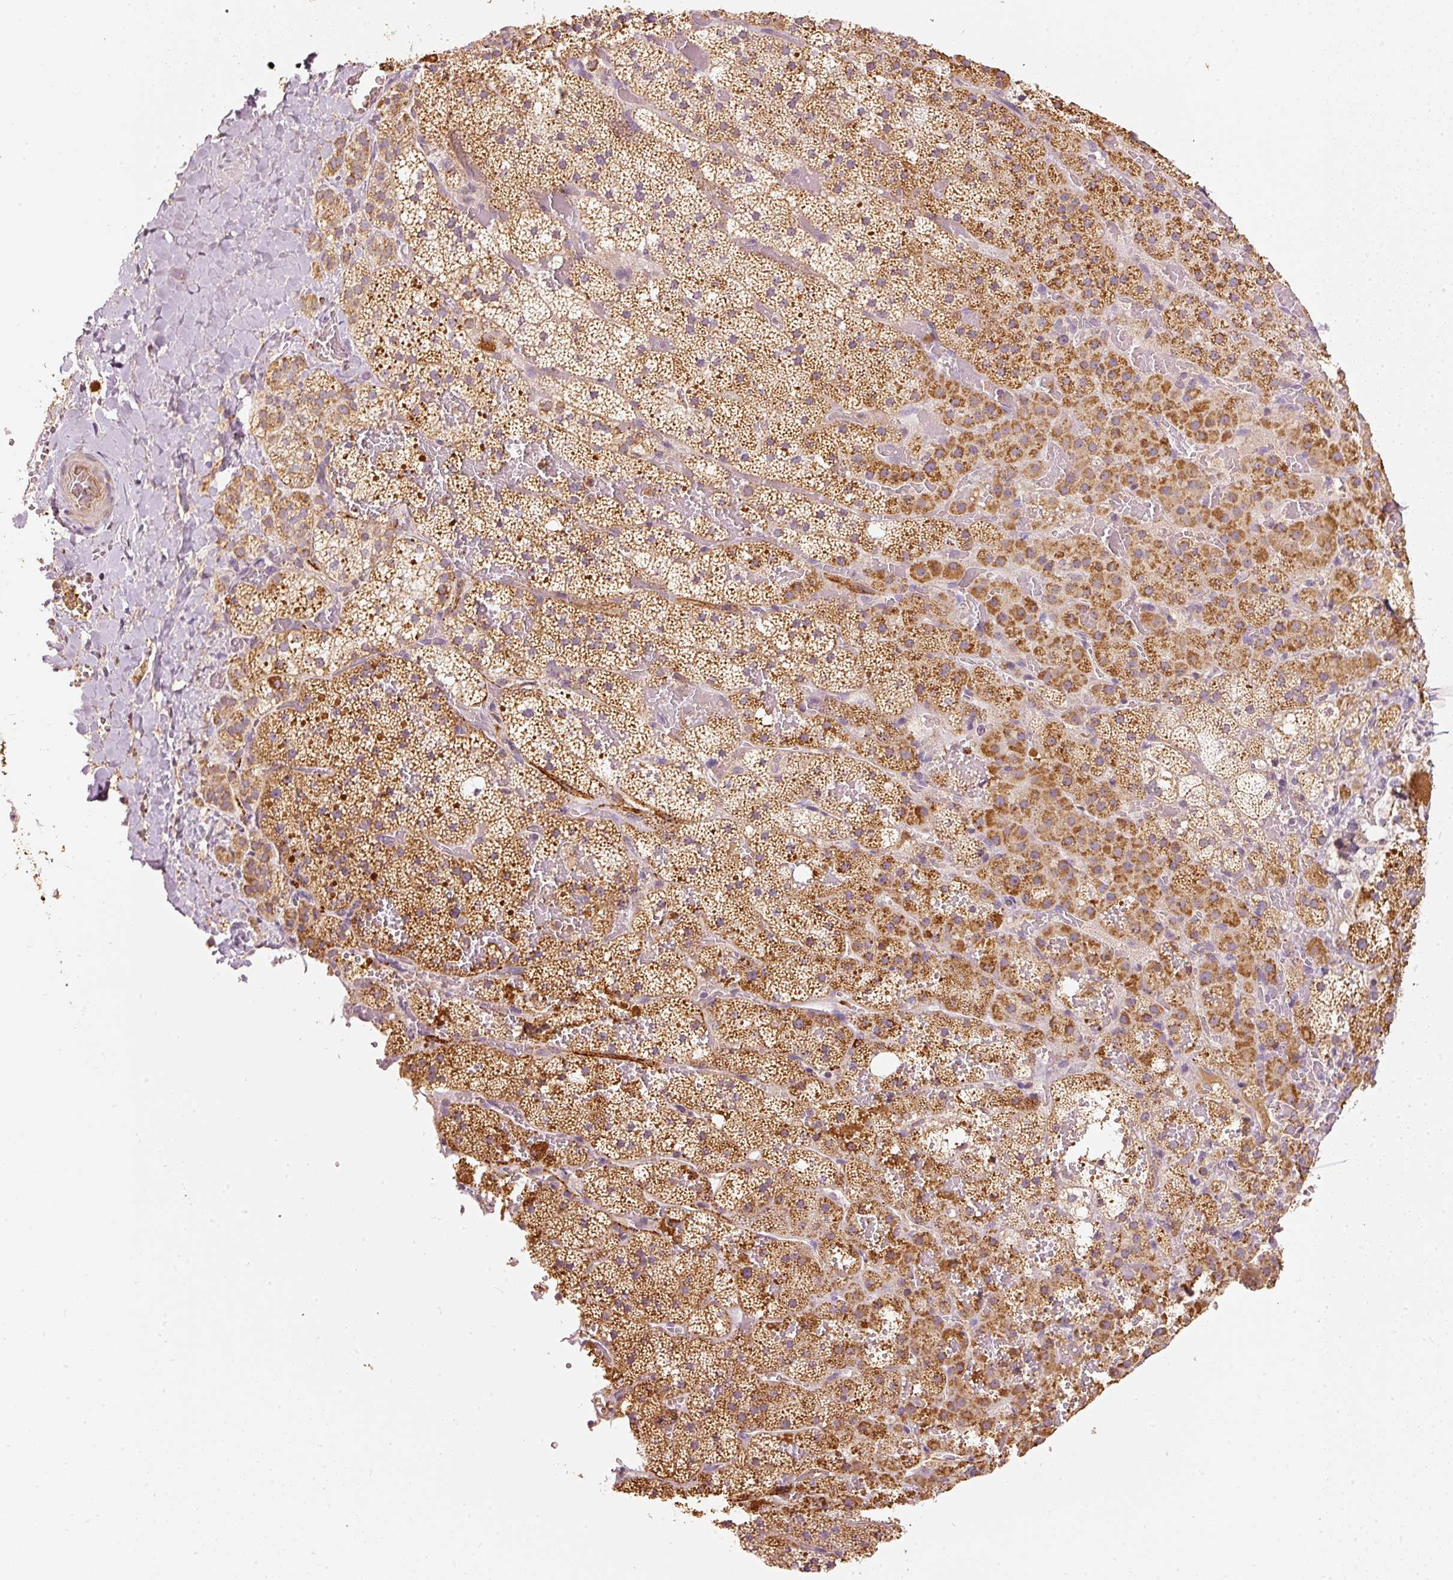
{"staining": {"intensity": "strong", "quantity": ">75%", "location": "cytoplasmic/membranous"}, "tissue": "adrenal gland", "cell_type": "Glandular cells", "image_type": "normal", "snomed": [{"axis": "morphology", "description": "Normal tissue, NOS"}, {"axis": "topography", "description": "Adrenal gland"}], "caption": "An immunohistochemistry (IHC) image of benign tissue is shown. Protein staining in brown highlights strong cytoplasmic/membranous positivity in adrenal gland within glandular cells. (Brightfield microscopy of DAB IHC at high magnification).", "gene": "PSENEN", "patient": {"sex": "male", "age": 53}}